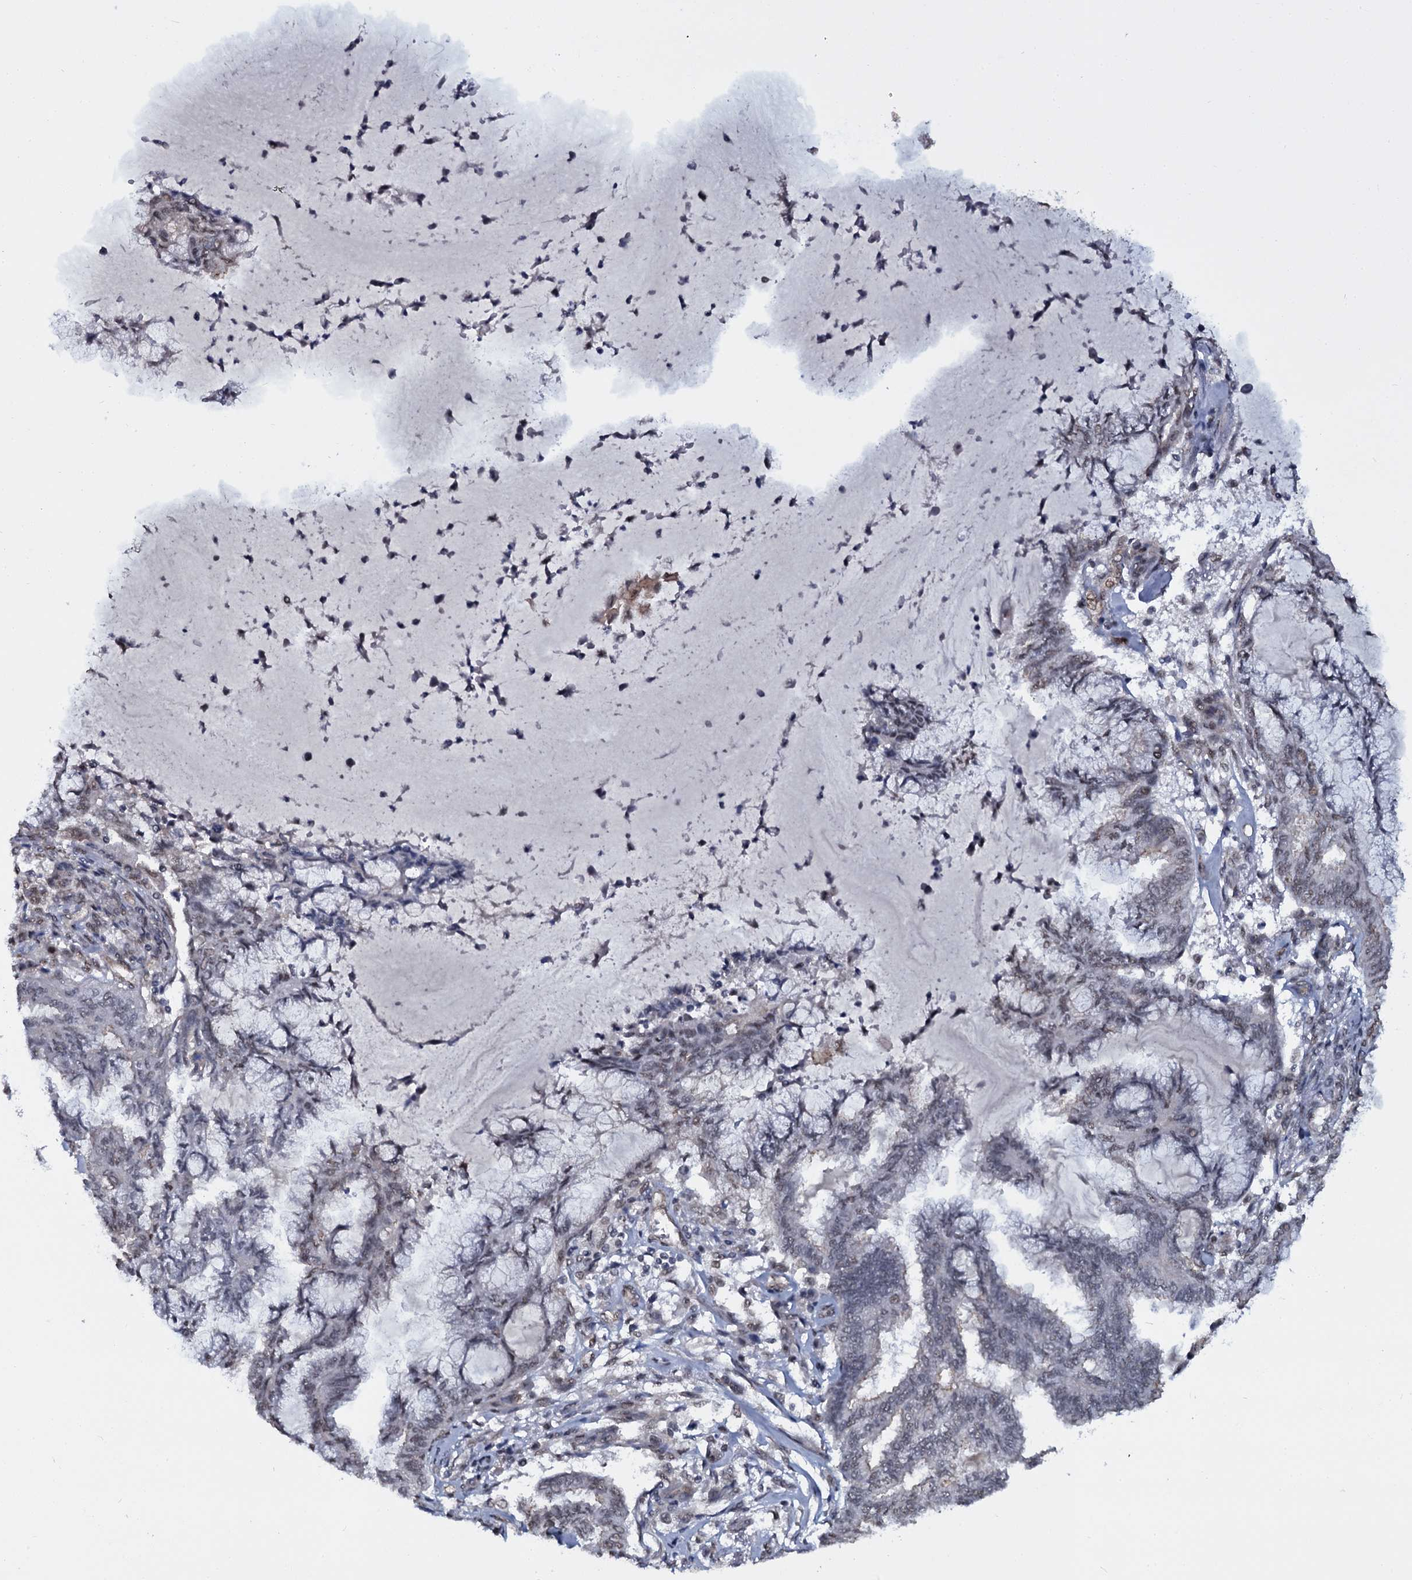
{"staining": {"intensity": "negative", "quantity": "none", "location": "none"}, "tissue": "endometrial cancer", "cell_type": "Tumor cells", "image_type": "cancer", "snomed": [{"axis": "morphology", "description": "Adenocarcinoma, NOS"}, {"axis": "topography", "description": "Endometrium"}], "caption": "Tumor cells are negative for brown protein staining in endometrial adenocarcinoma.", "gene": "SH2D4B", "patient": {"sex": "female", "age": 86}}